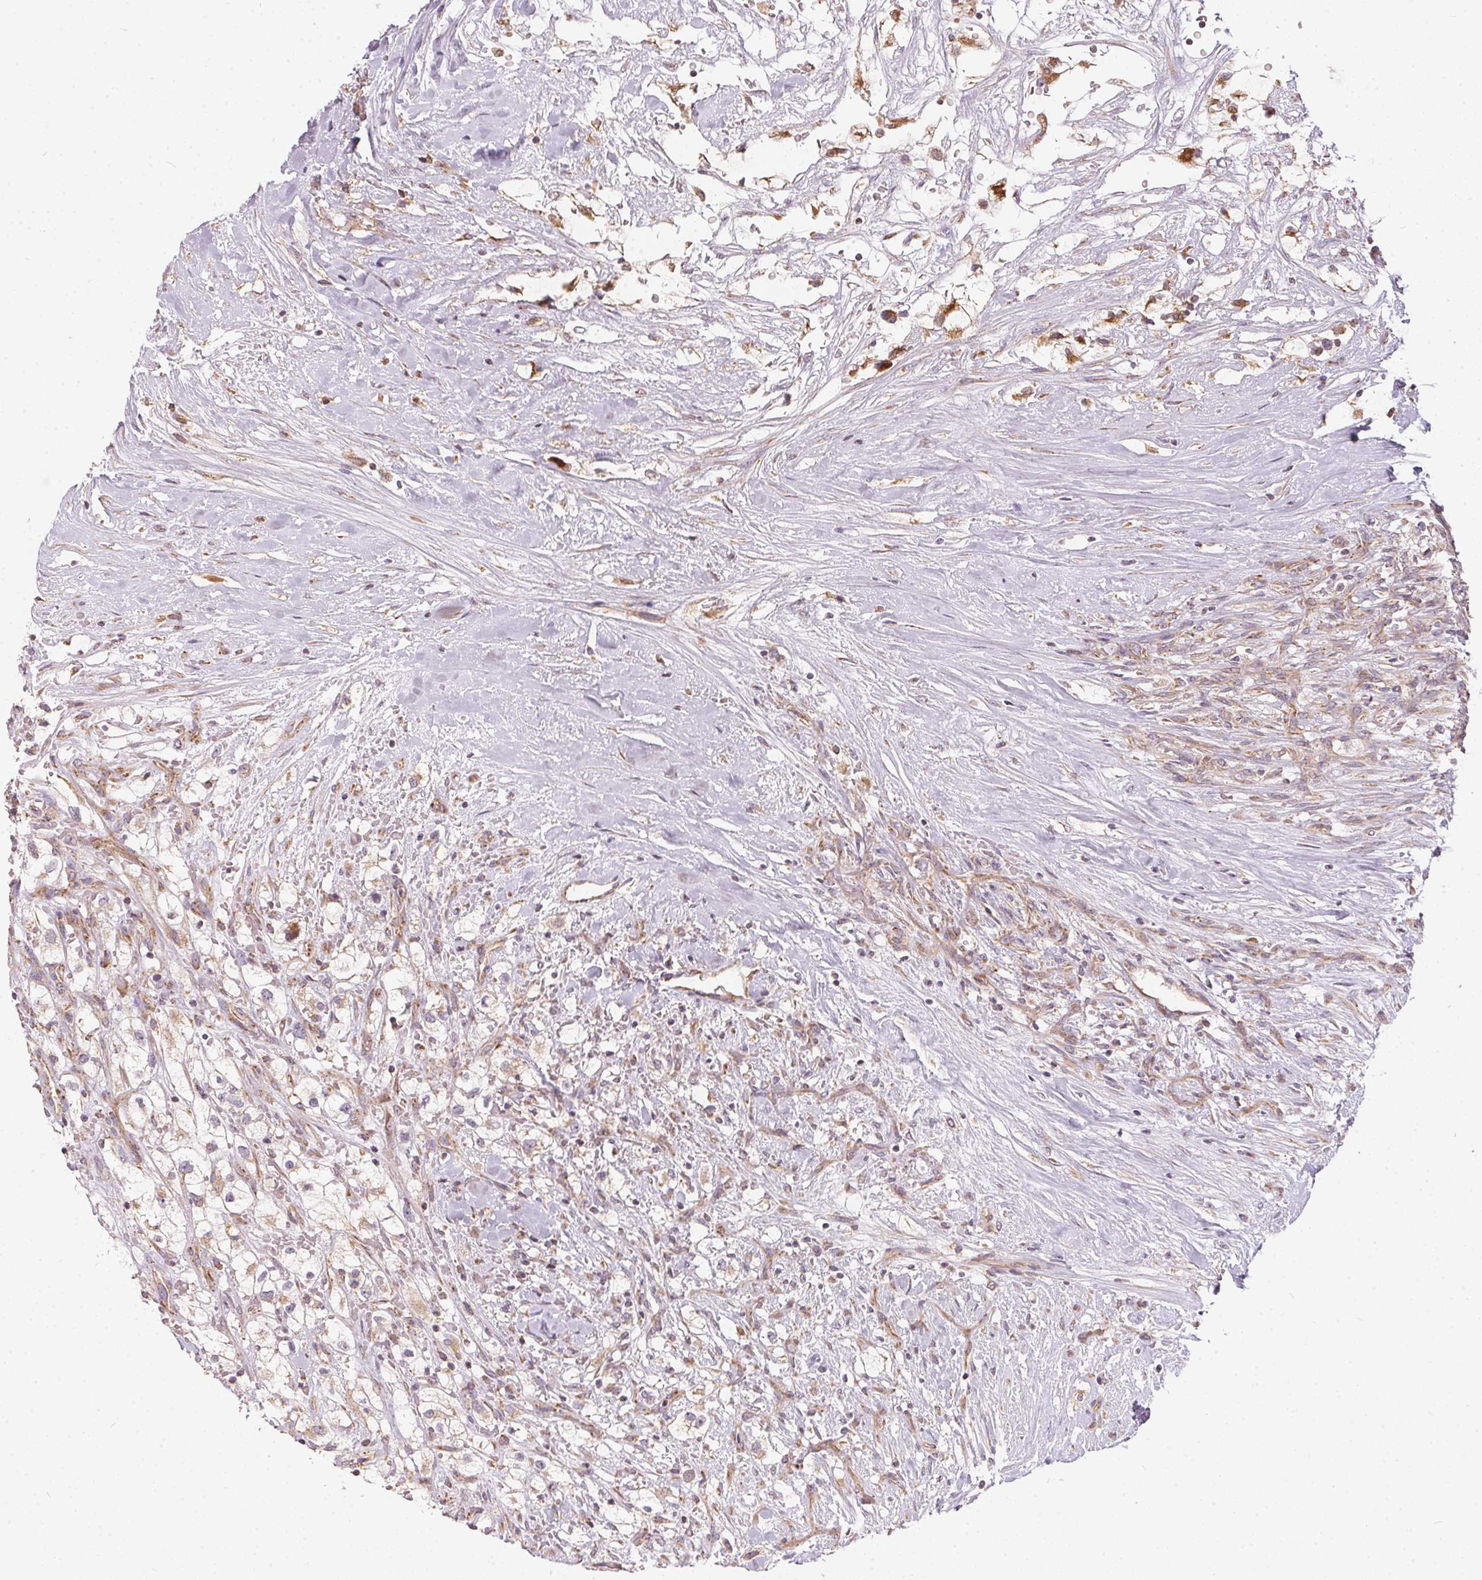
{"staining": {"intensity": "weak", "quantity": "25%-75%", "location": "cytoplasmic/membranous"}, "tissue": "renal cancer", "cell_type": "Tumor cells", "image_type": "cancer", "snomed": [{"axis": "morphology", "description": "Adenocarcinoma, NOS"}, {"axis": "topography", "description": "Kidney"}], "caption": "IHC staining of renal cancer (adenocarcinoma), which demonstrates low levels of weak cytoplasmic/membranous staining in about 25%-75% of tumor cells indicating weak cytoplasmic/membranous protein positivity. The staining was performed using DAB (brown) for protein detection and nuclei were counterstained in hematoxylin (blue).", "gene": "VWA5B2", "patient": {"sex": "male", "age": 59}}